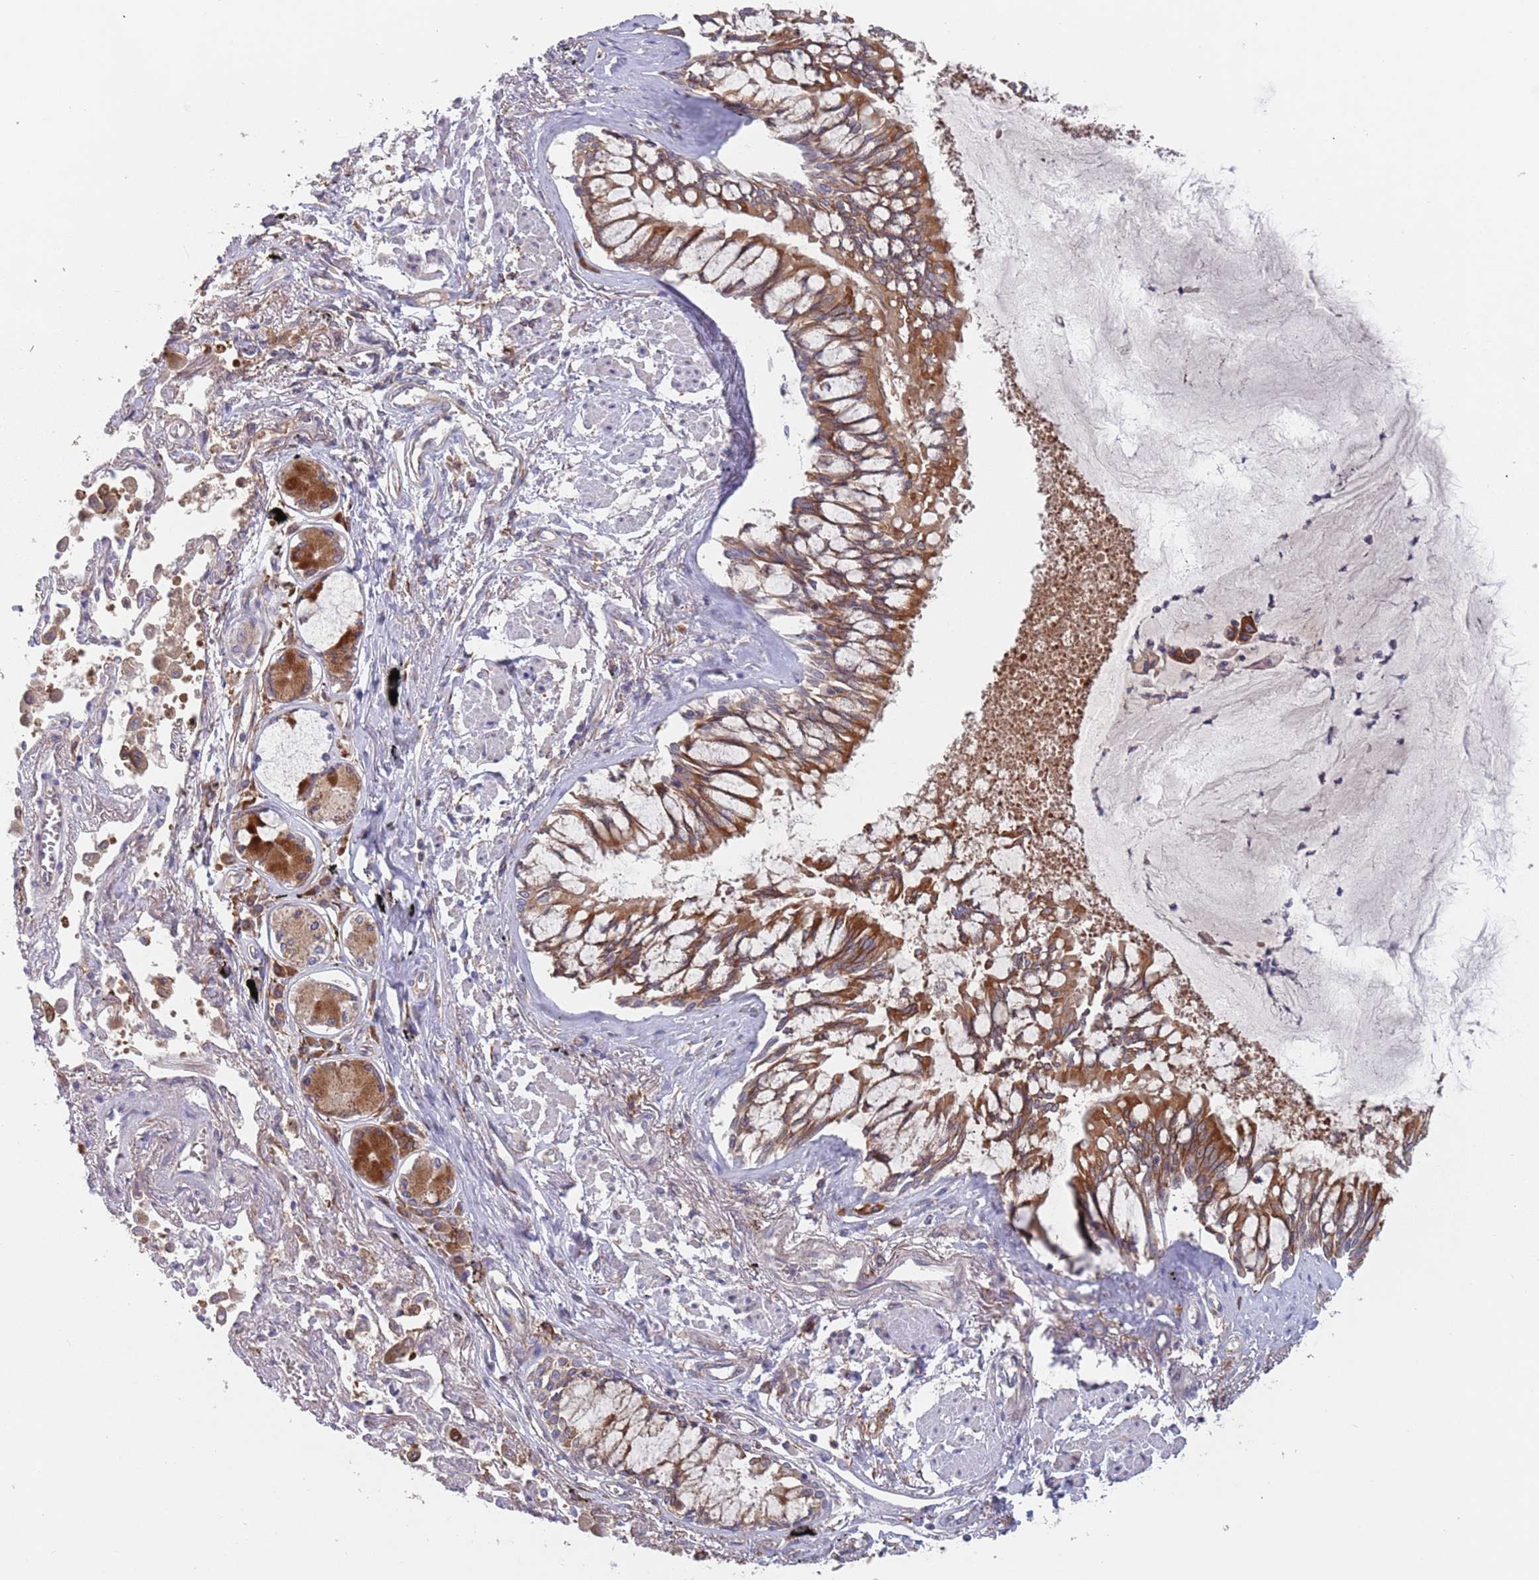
{"staining": {"intensity": "moderate", "quantity": ">75%", "location": "cytoplasmic/membranous"}, "tissue": "lung cancer", "cell_type": "Tumor cells", "image_type": "cancer", "snomed": [{"axis": "morphology", "description": "Adenocarcinoma, NOS"}, {"axis": "topography", "description": "Lung"}], "caption": "There is medium levels of moderate cytoplasmic/membranous positivity in tumor cells of adenocarcinoma (lung), as demonstrated by immunohistochemical staining (brown color).", "gene": "ZNF140", "patient": {"sex": "male", "age": 67}}